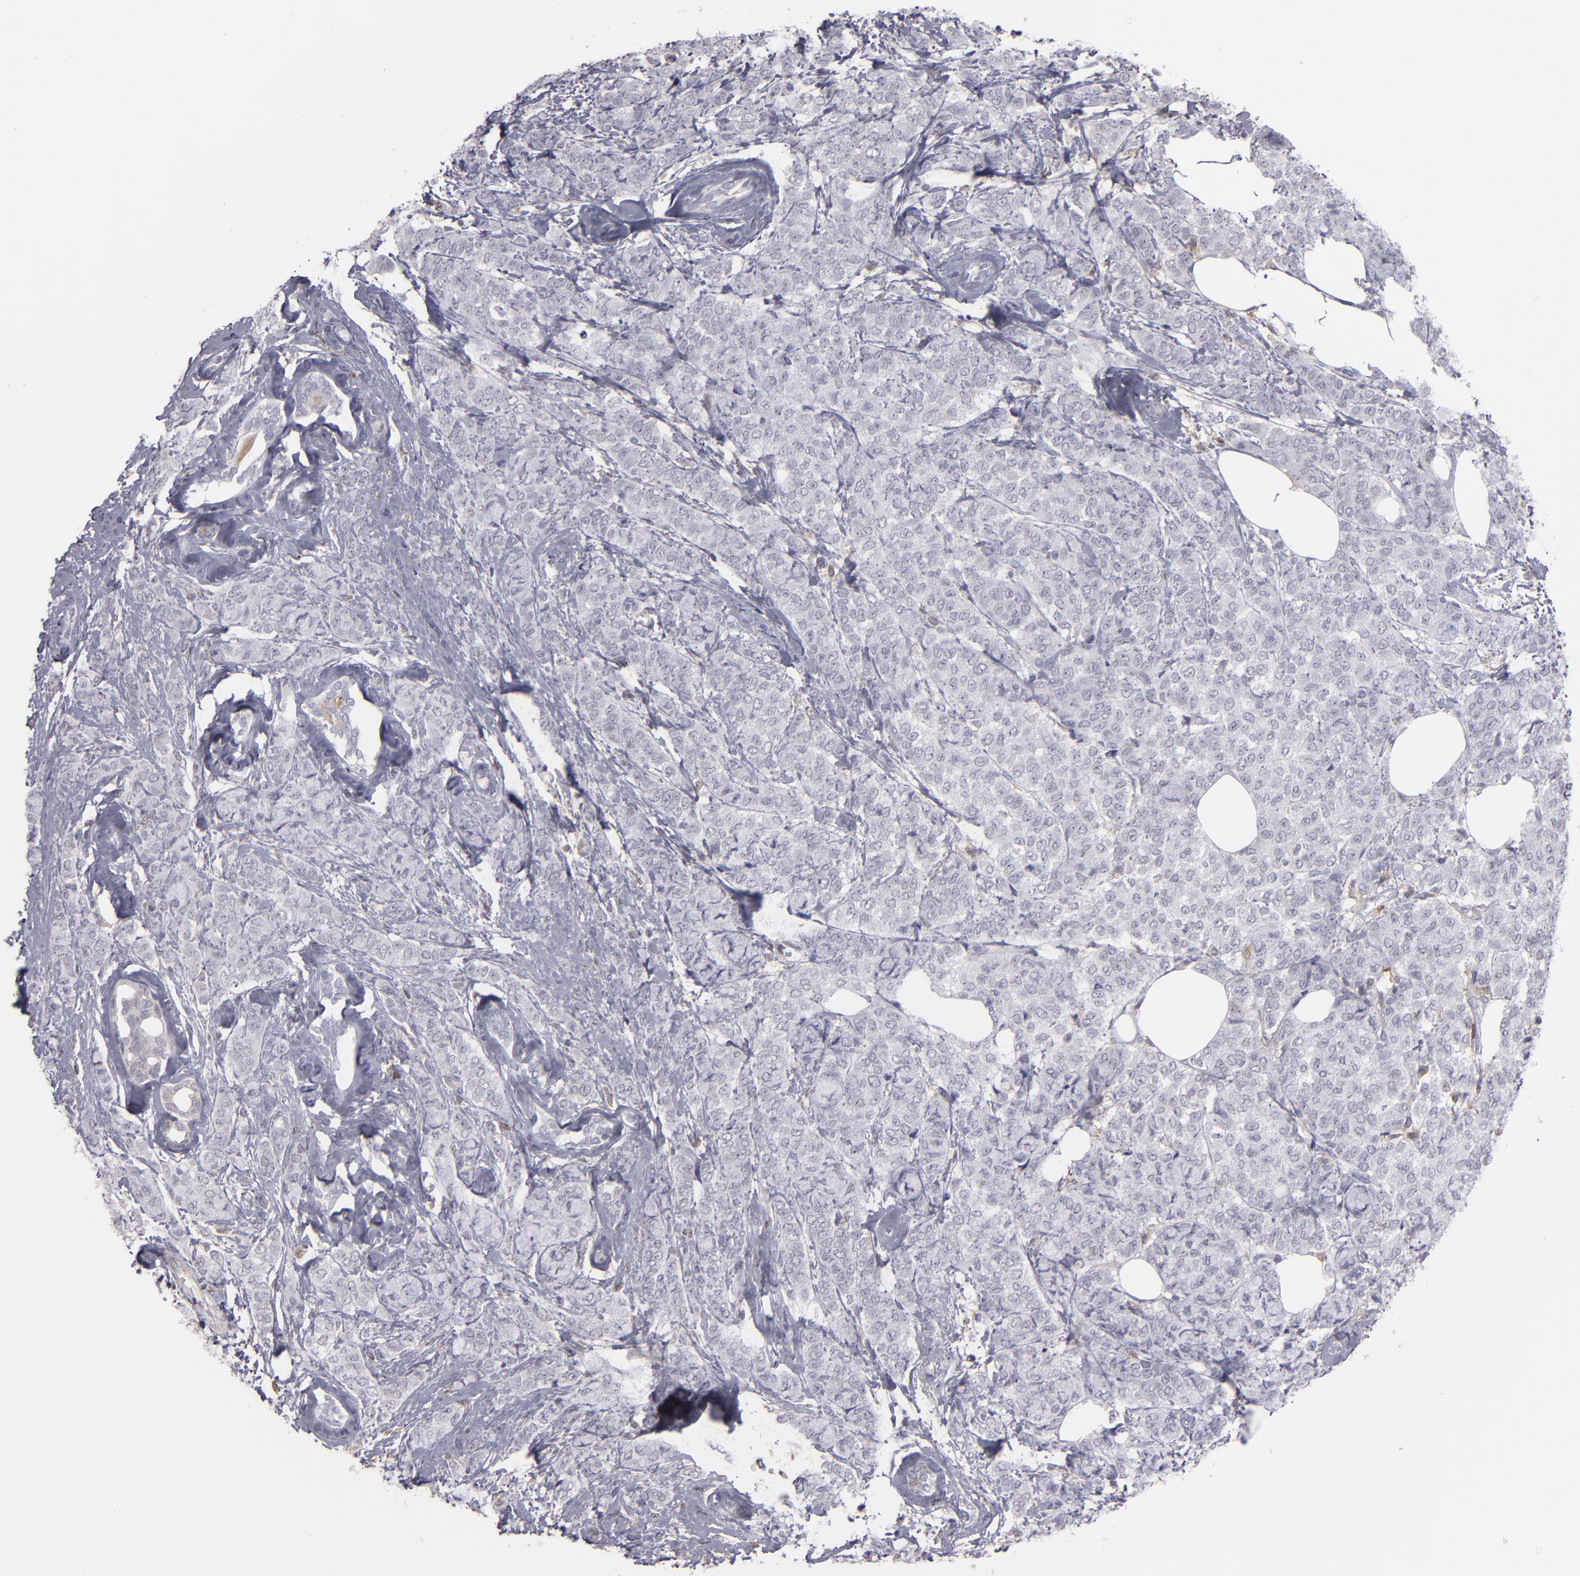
{"staining": {"intensity": "negative", "quantity": "none", "location": "none"}, "tissue": "breast cancer", "cell_type": "Tumor cells", "image_type": "cancer", "snomed": [{"axis": "morphology", "description": "Duct carcinoma"}, {"axis": "topography", "description": "Breast"}], "caption": "There is no significant staining in tumor cells of breast cancer (infiltrating ductal carcinoma). The staining is performed using DAB brown chromogen with nuclei counter-stained in using hematoxylin.", "gene": "SEMA3G", "patient": {"sex": "female", "age": 54}}